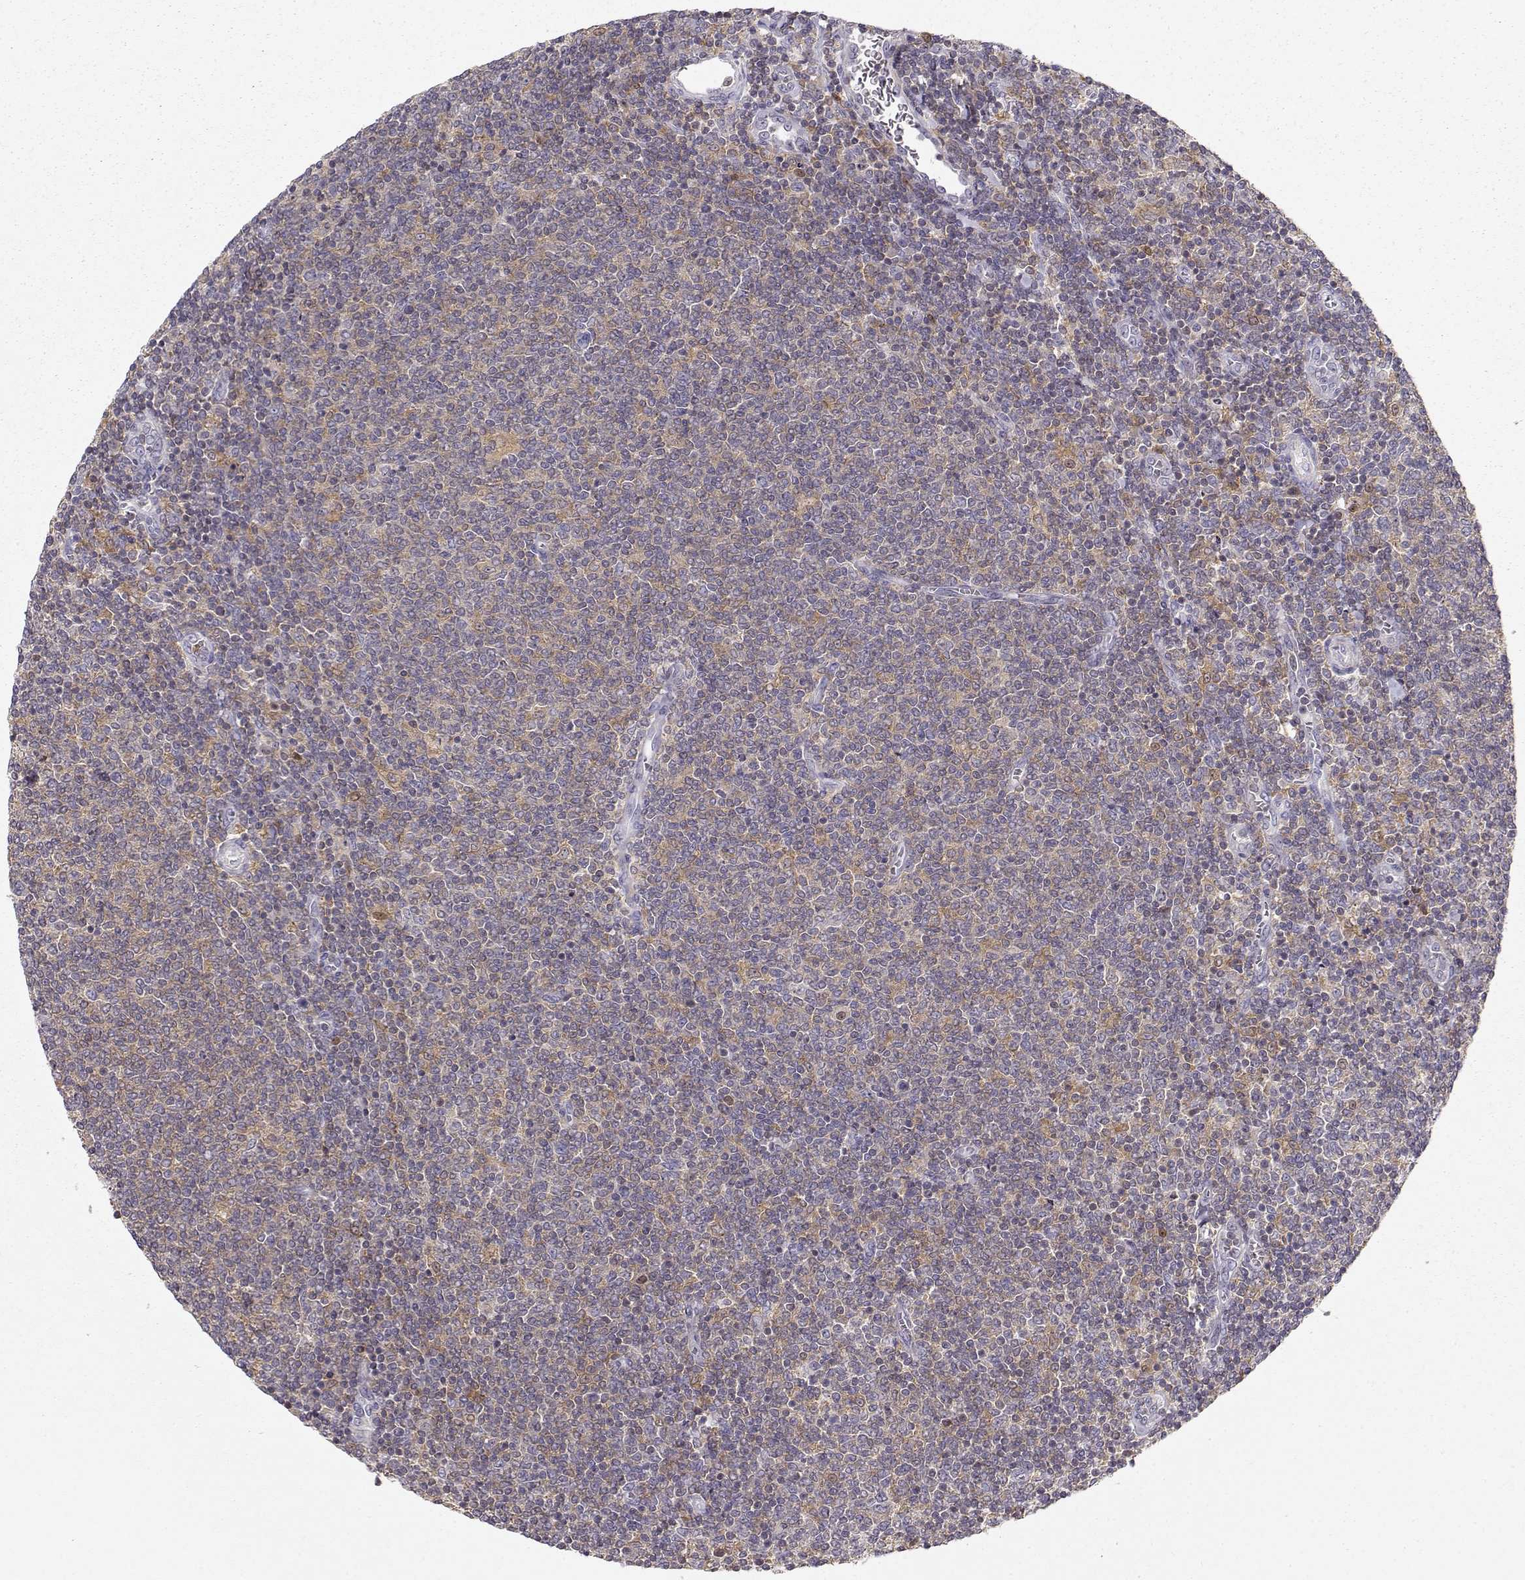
{"staining": {"intensity": "weak", "quantity": ">75%", "location": "cytoplasmic/membranous"}, "tissue": "lymphoma", "cell_type": "Tumor cells", "image_type": "cancer", "snomed": [{"axis": "morphology", "description": "Malignant lymphoma, non-Hodgkin's type, Low grade"}, {"axis": "topography", "description": "Lymph node"}], "caption": "Brown immunohistochemical staining in human malignant lymphoma, non-Hodgkin's type (low-grade) displays weak cytoplasmic/membranous staining in approximately >75% of tumor cells. The protein of interest is stained brown, and the nuclei are stained in blue (DAB (3,3'-diaminobenzidine) IHC with brightfield microscopy, high magnification).", "gene": "VAV1", "patient": {"sex": "male", "age": 52}}